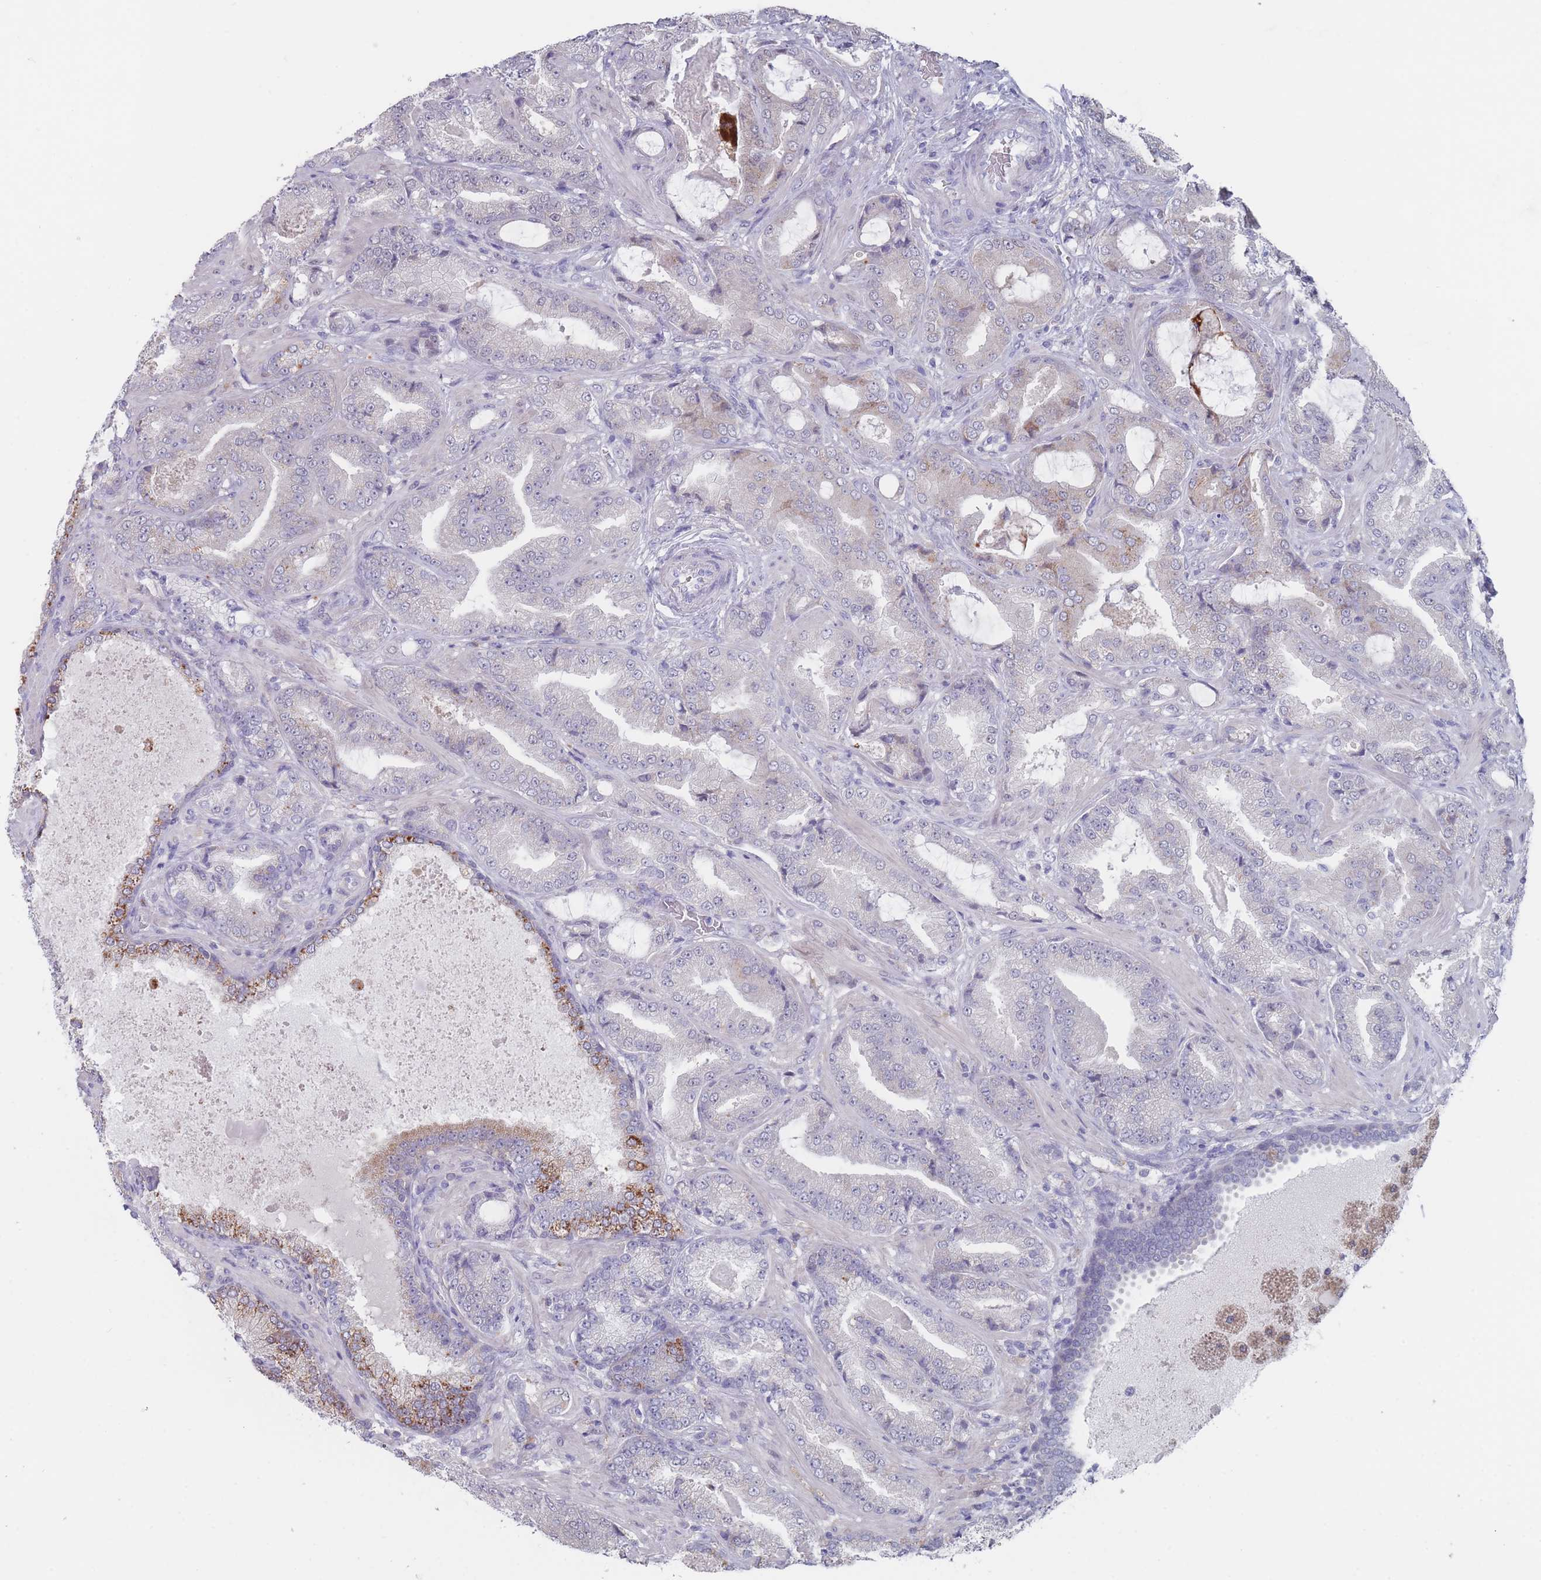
{"staining": {"intensity": "weak", "quantity": "<25%", "location": "cytoplasmic/membranous"}, "tissue": "prostate cancer", "cell_type": "Tumor cells", "image_type": "cancer", "snomed": [{"axis": "morphology", "description": "Adenocarcinoma, High grade"}, {"axis": "topography", "description": "Prostate"}], "caption": "The image reveals no staining of tumor cells in prostate cancer (high-grade adenocarcinoma).", "gene": "CYP51A1", "patient": {"sex": "male", "age": 68}}